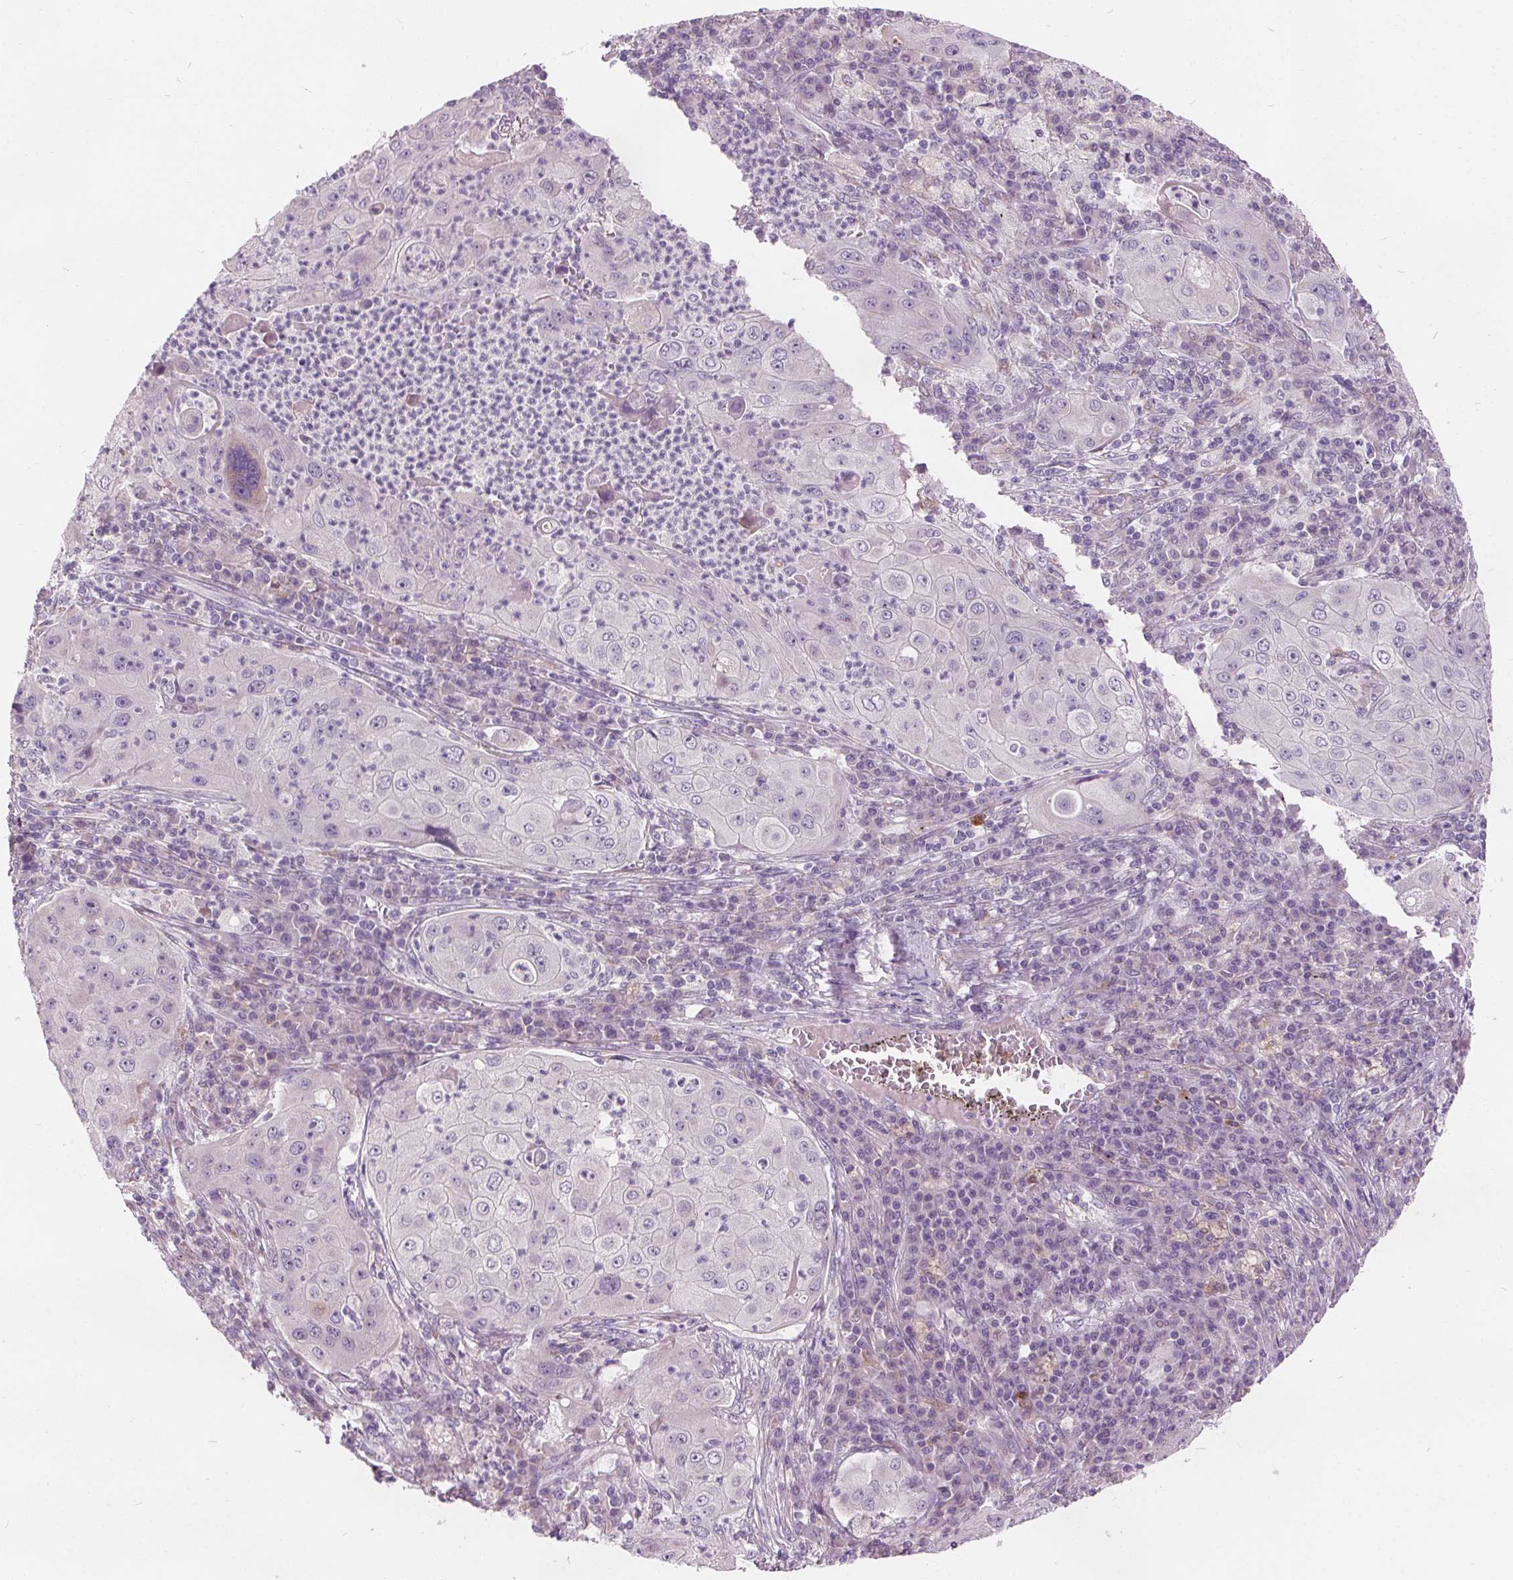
{"staining": {"intensity": "negative", "quantity": "none", "location": "none"}, "tissue": "lung cancer", "cell_type": "Tumor cells", "image_type": "cancer", "snomed": [{"axis": "morphology", "description": "Squamous cell carcinoma, NOS"}, {"axis": "topography", "description": "Lung"}], "caption": "Immunohistochemistry (IHC) micrograph of neoplastic tissue: human squamous cell carcinoma (lung) stained with DAB (3,3'-diaminobenzidine) demonstrates no significant protein staining in tumor cells.", "gene": "ACOX2", "patient": {"sex": "female", "age": 59}}